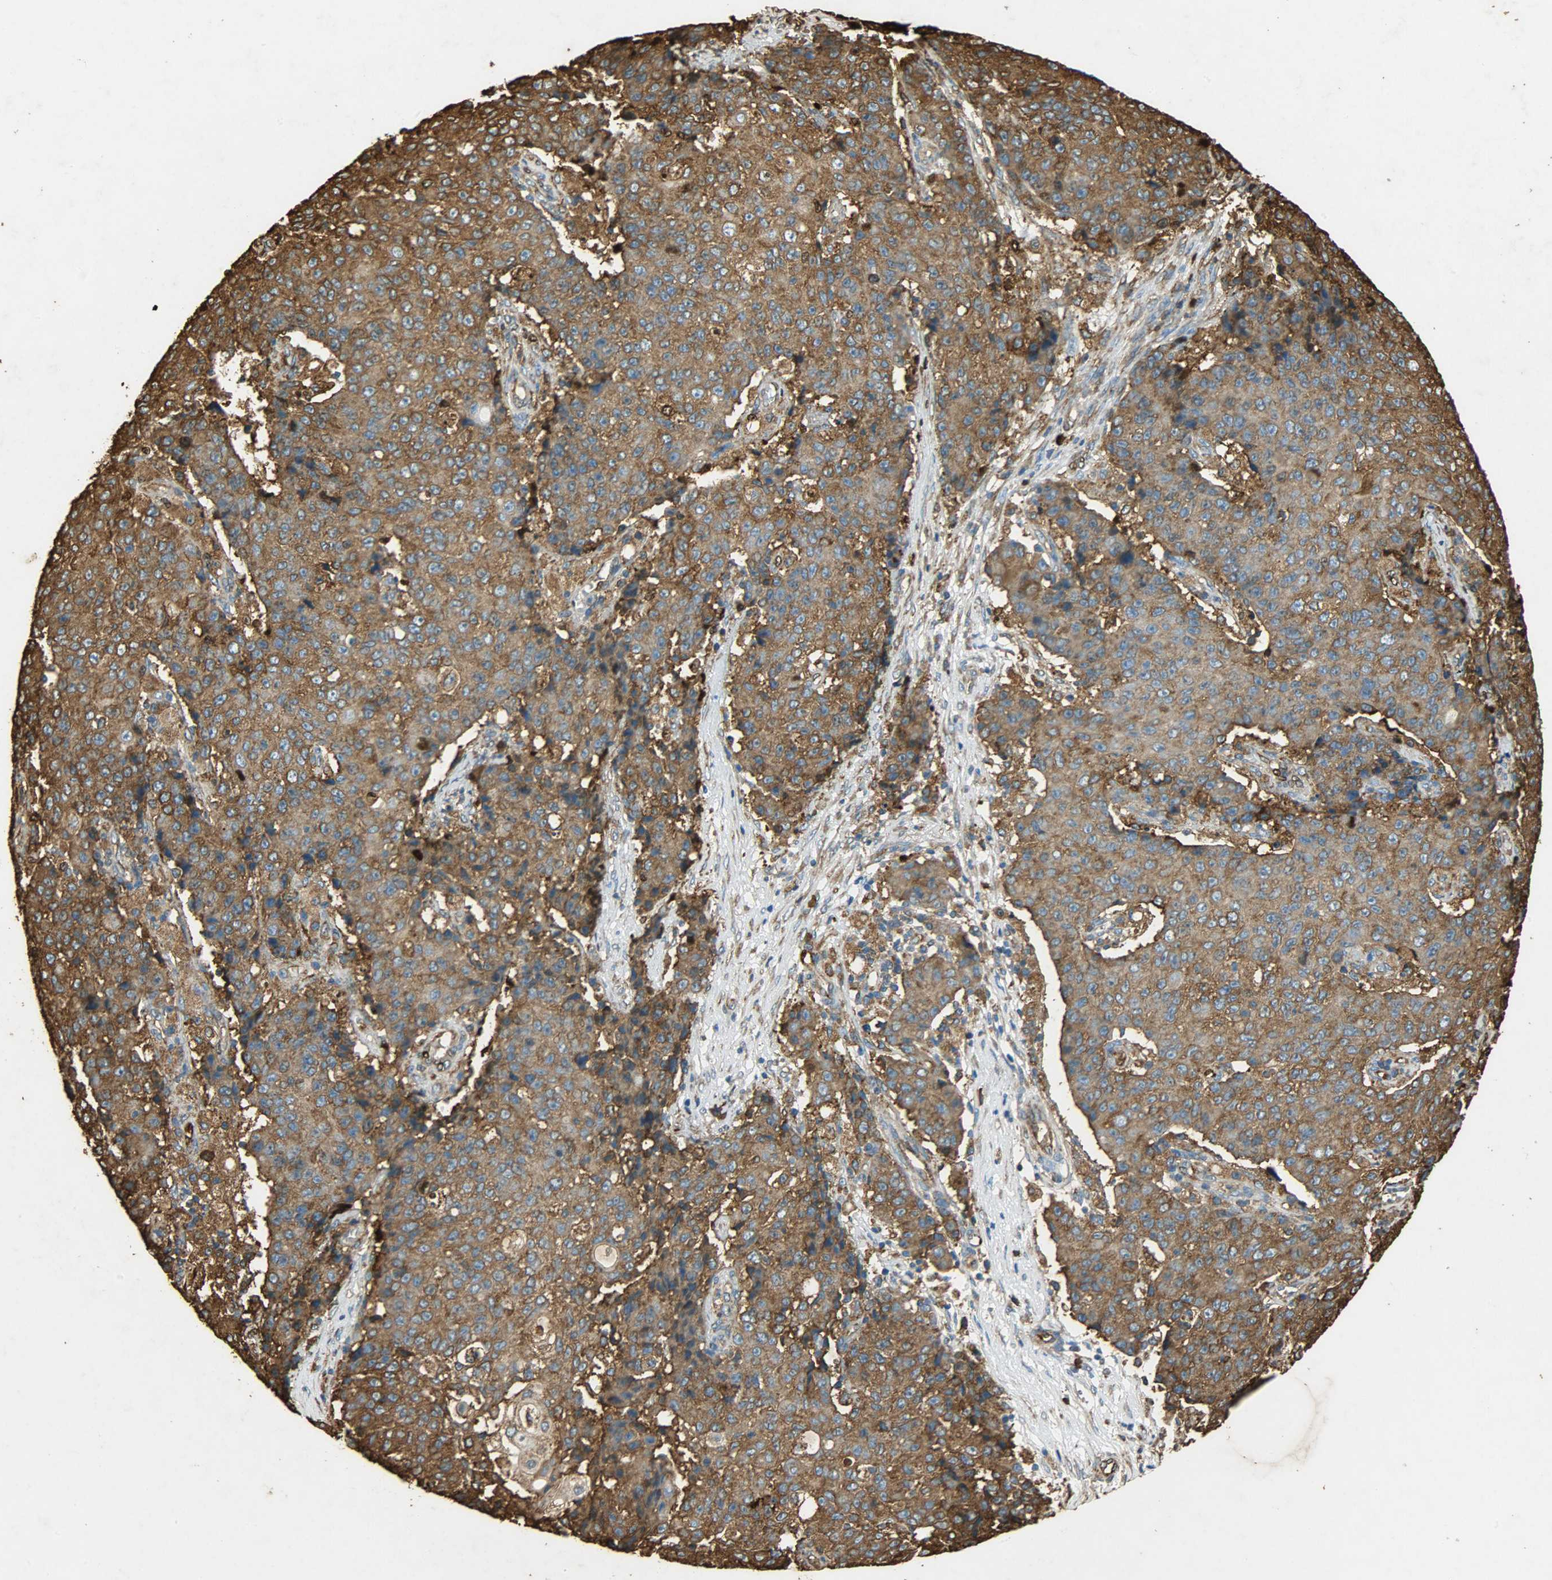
{"staining": {"intensity": "strong", "quantity": ">75%", "location": "cytoplasmic/membranous"}, "tissue": "ovarian cancer", "cell_type": "Tumor cells", "image_type": "cancer", "snomed": [{"axis": "morphology", "description": "Carcinoma, endometroid"}, {"axis": "topography", "description": "Ovary"}], "caption": "An IHC micrograph of tumor tissue is shown. Protein staining in brown shows strong cytoplasmic/membranous positivity in ovarian cancer within tumor cells.", "gene": "HSP90B1", "patient": {"sex": "female", "age": 42}}